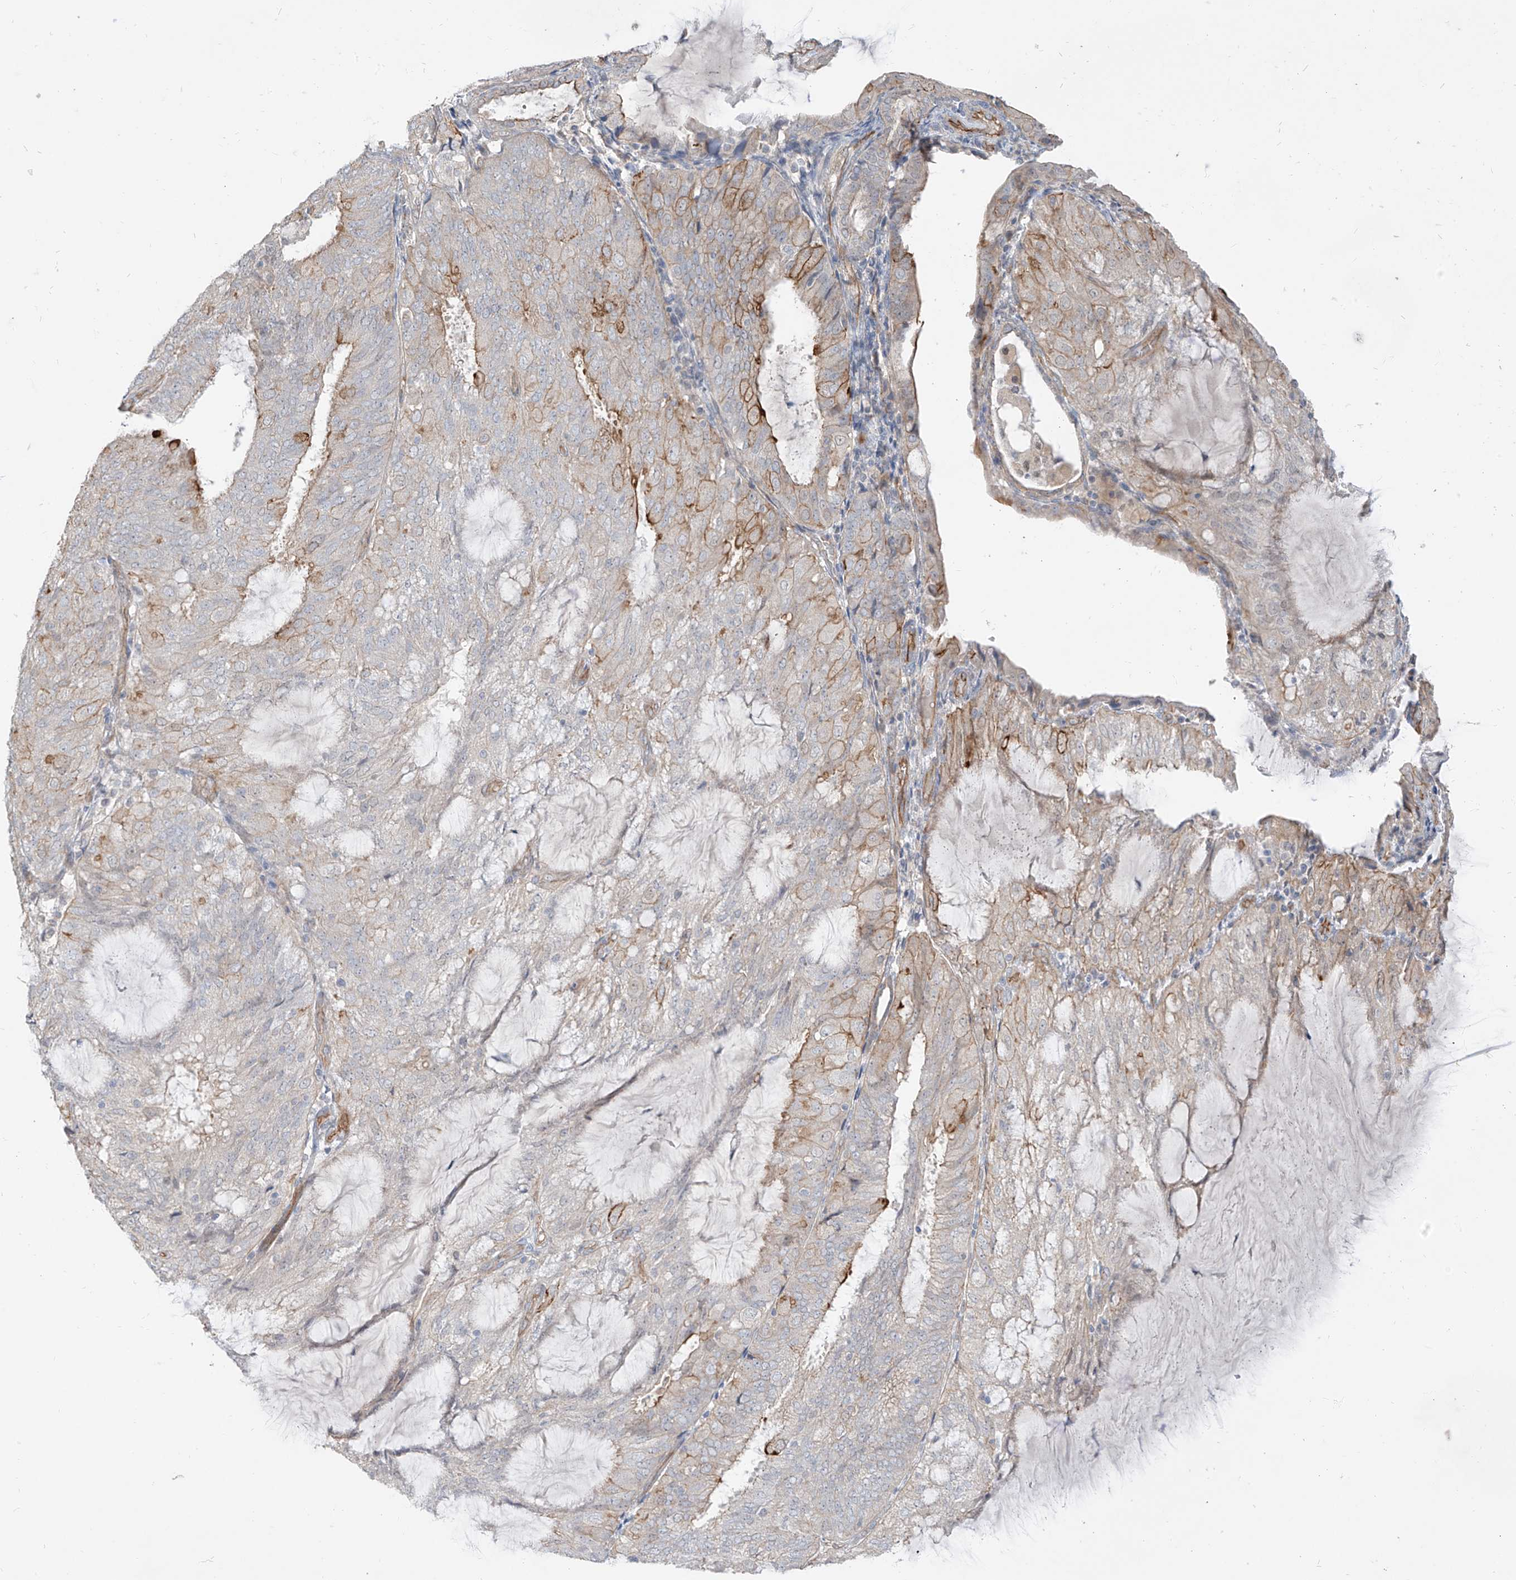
{"staining": {"intensity": "moderate", "quantity": "<25%", "location": "cytoplasmic/membranous"}, "tissue": "endometrial cancer", "cell_type": "Tumor cells", "image_type": "cancer", "snomed": [{"axis": "morphology", "description": "Adenocarcinoma, NOS"}, {"axis": "topography", "description": "Endometrium"}], "caption": "Endometrial adenocarcinoma was stained to show a protein in brown. There is low levels of moderate cytoplasmic/membranous staining in about <25% of tumor cells. (DAB IHC, brown staining for protein, blue staining for nuclei).", "gene": "EPHX4", "patient": {"sex": "female", "age": 81}}